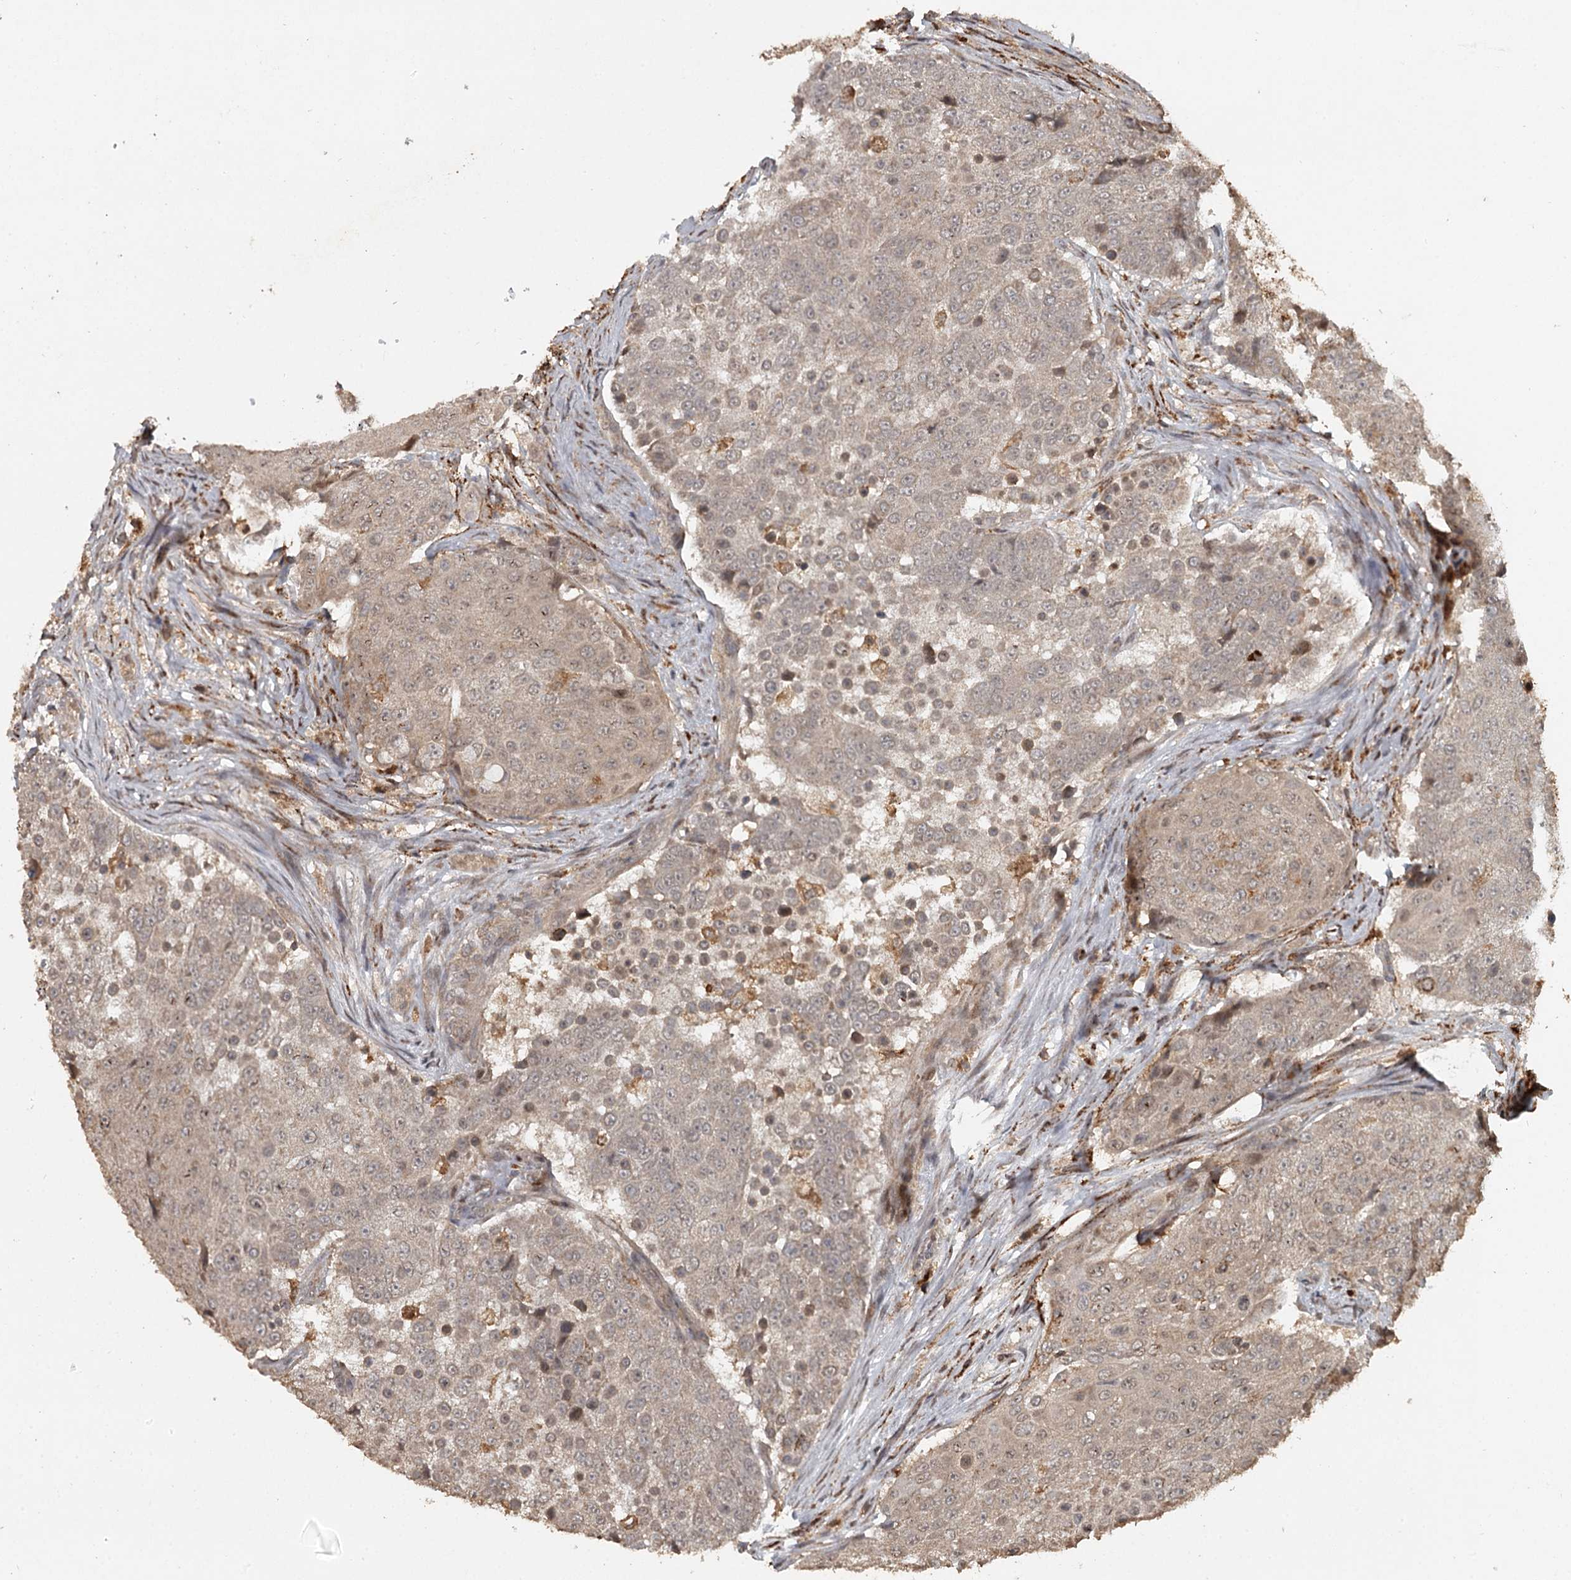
{"staining": {"intensity": "weak", "quantity": "25%-75%", "location": "cytoplasmic/membranous,nuclear"}, "tissue": "urothelial cancer", "cell_type": "Tumor cells", "image_type": "cancer", "snomed": [{"axis": "morphology", "description": "Urothelial carcinoma, High grade"}, {"axis": "topography", "description": "Urinary bladder"}], "caption": "Weak cytoplasmic/membranous and nuclear protein staining is seen in about 25%-75% of tumor cells in urothelial carcinoma (high-grade).", "gene": "FAXC", "patient": {"sex": "female", "age": 63}}